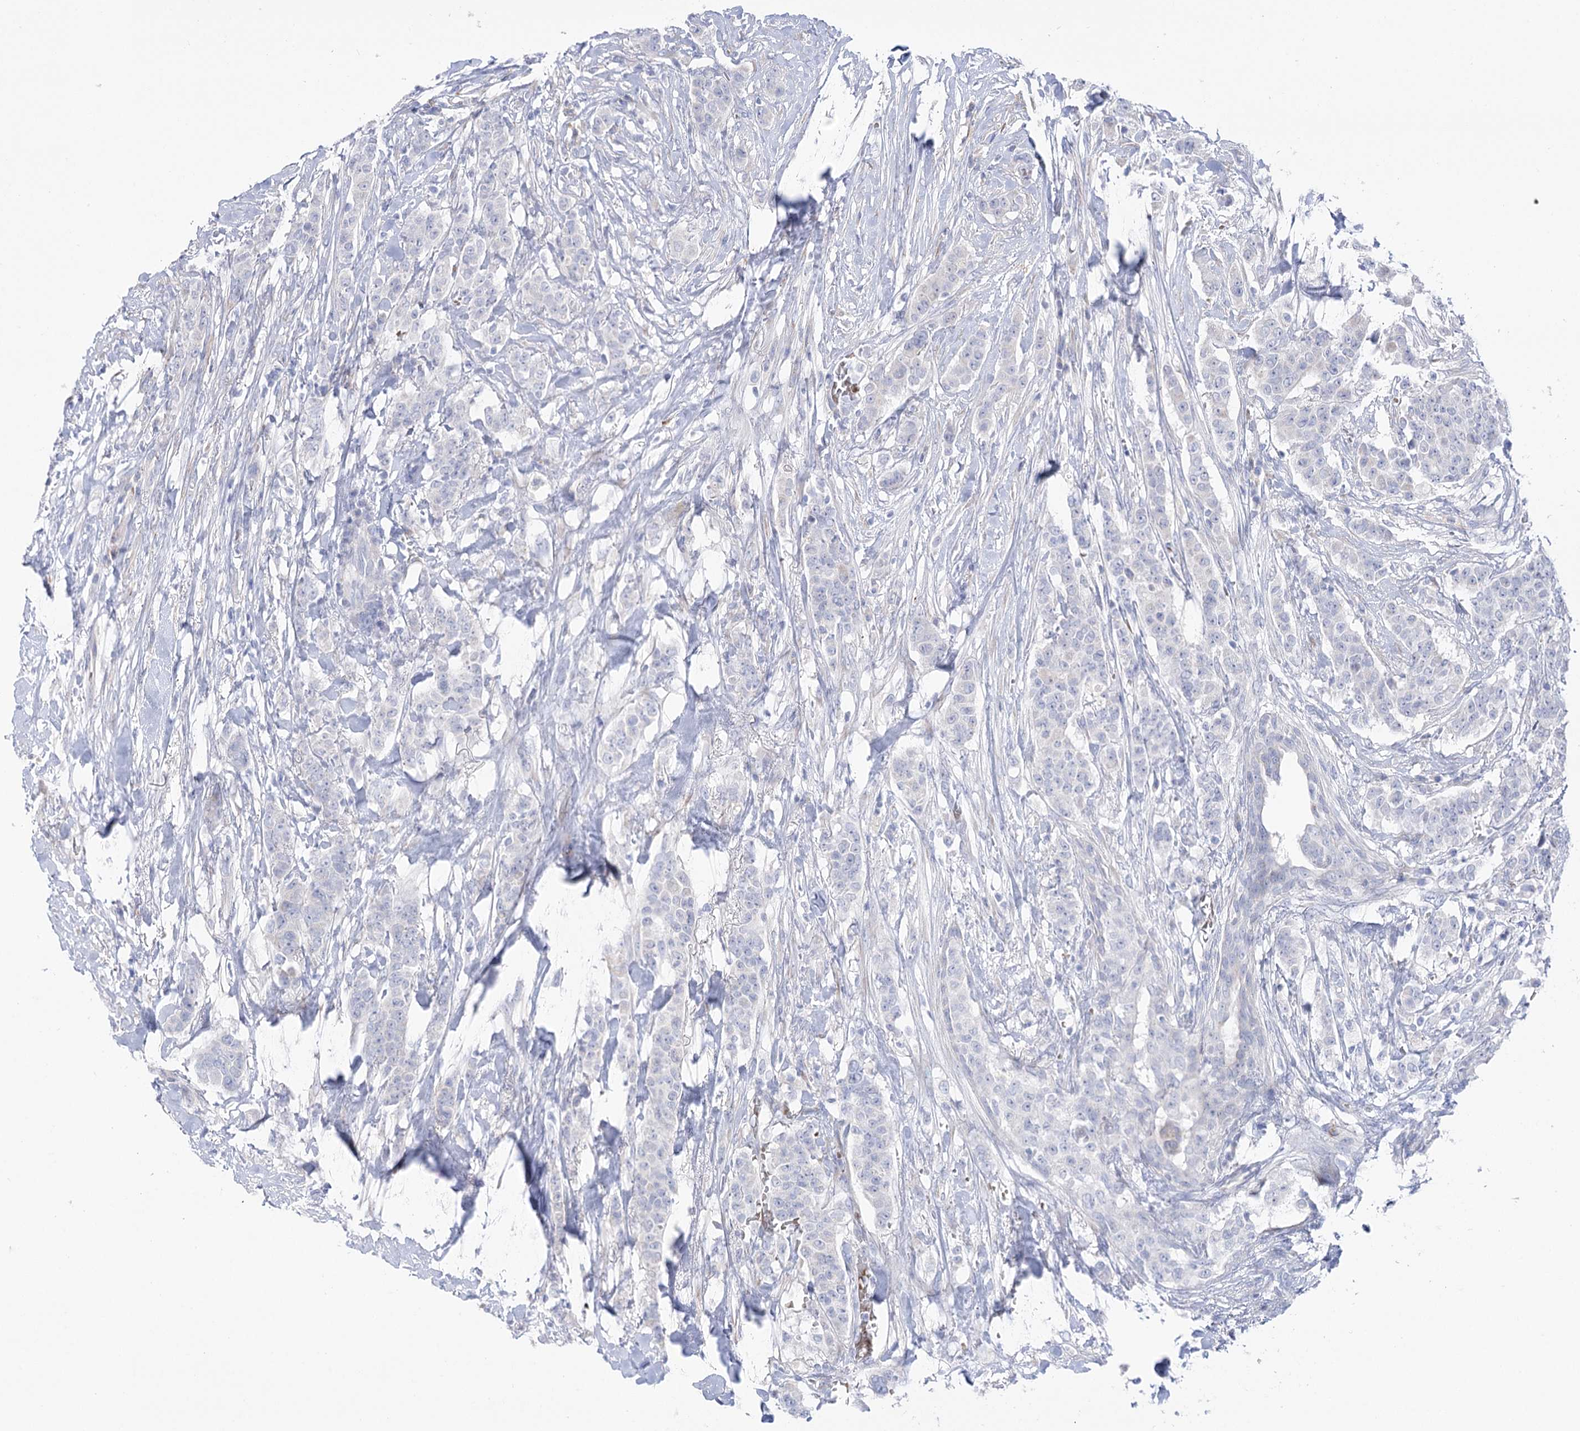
{"staining": {"intensity": "negative", "quantity": "none", "location": "none"}, "tissue": "breast cancer", "cell_type": "Tumor cells", "image_type": "cancer", "snomed": [{"axis": "morphology", "description": "Duct carcinoma"}, {"axis": "topography", "description": "Breast"}], "caption": "The IHC photomicrograph has no significant positivity in tumor cells of breast cancer tissue.", "gene": "SIAE", "patient": {"sex": "female", "age": 40}}